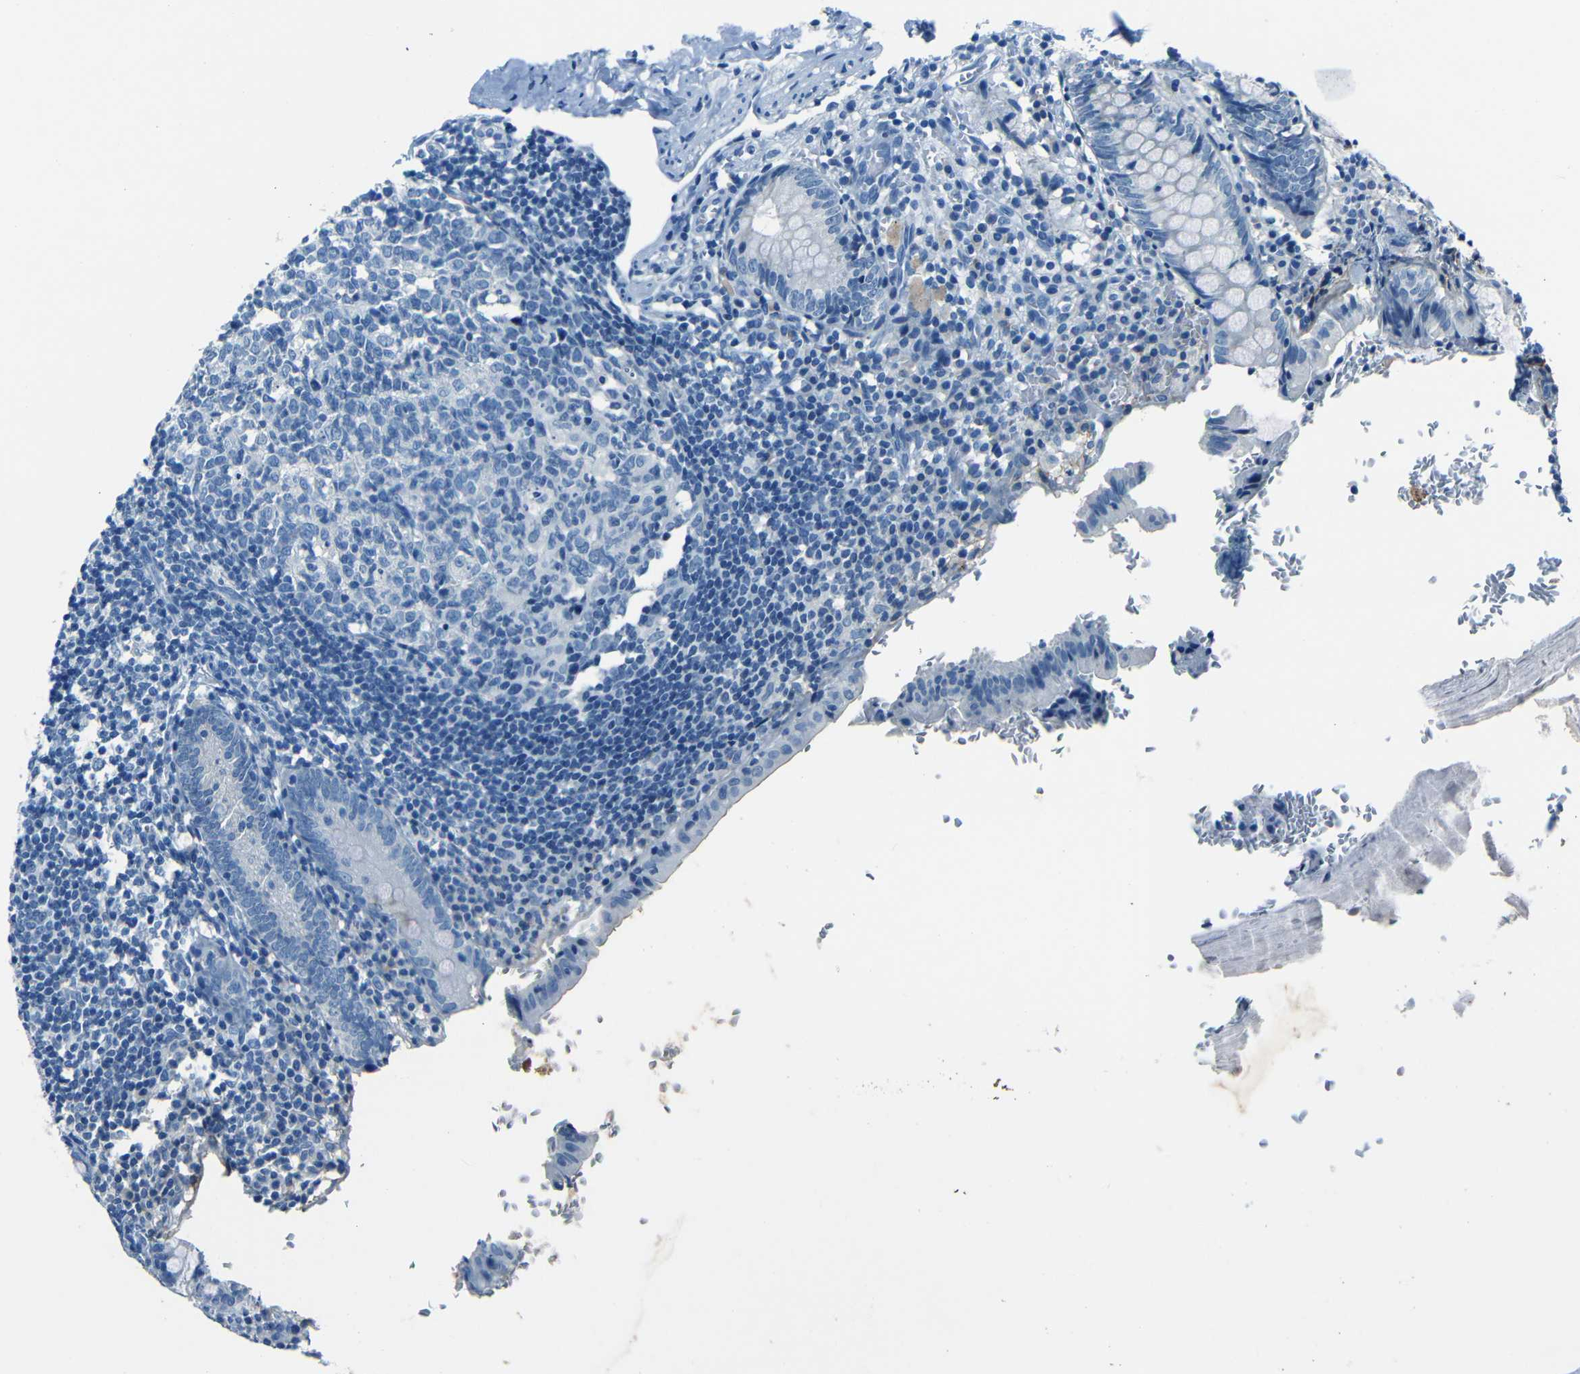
{"staining": {"intensity": "negative", "quantity": "none", "location": "none"}, "tissue": "appendix", "cell_type": "Glandular cells", "image_type": "normal", "snomed": [{"axis": "morphology", "description": "Normal tissue, NOS"}, {"axis": "topography", "description": "Appendix"}], "caption": "High magnification brightfield microscopy of benign appendix stained with DAB (3,3'-diaminobenzidine) (brown) and counterstained with hematoxylin (blue): glandular cells show no significant positivity. Nuclei are stained in blue.", "gene": "FBN2", "patient": {"sex": "female", "age": 10}}